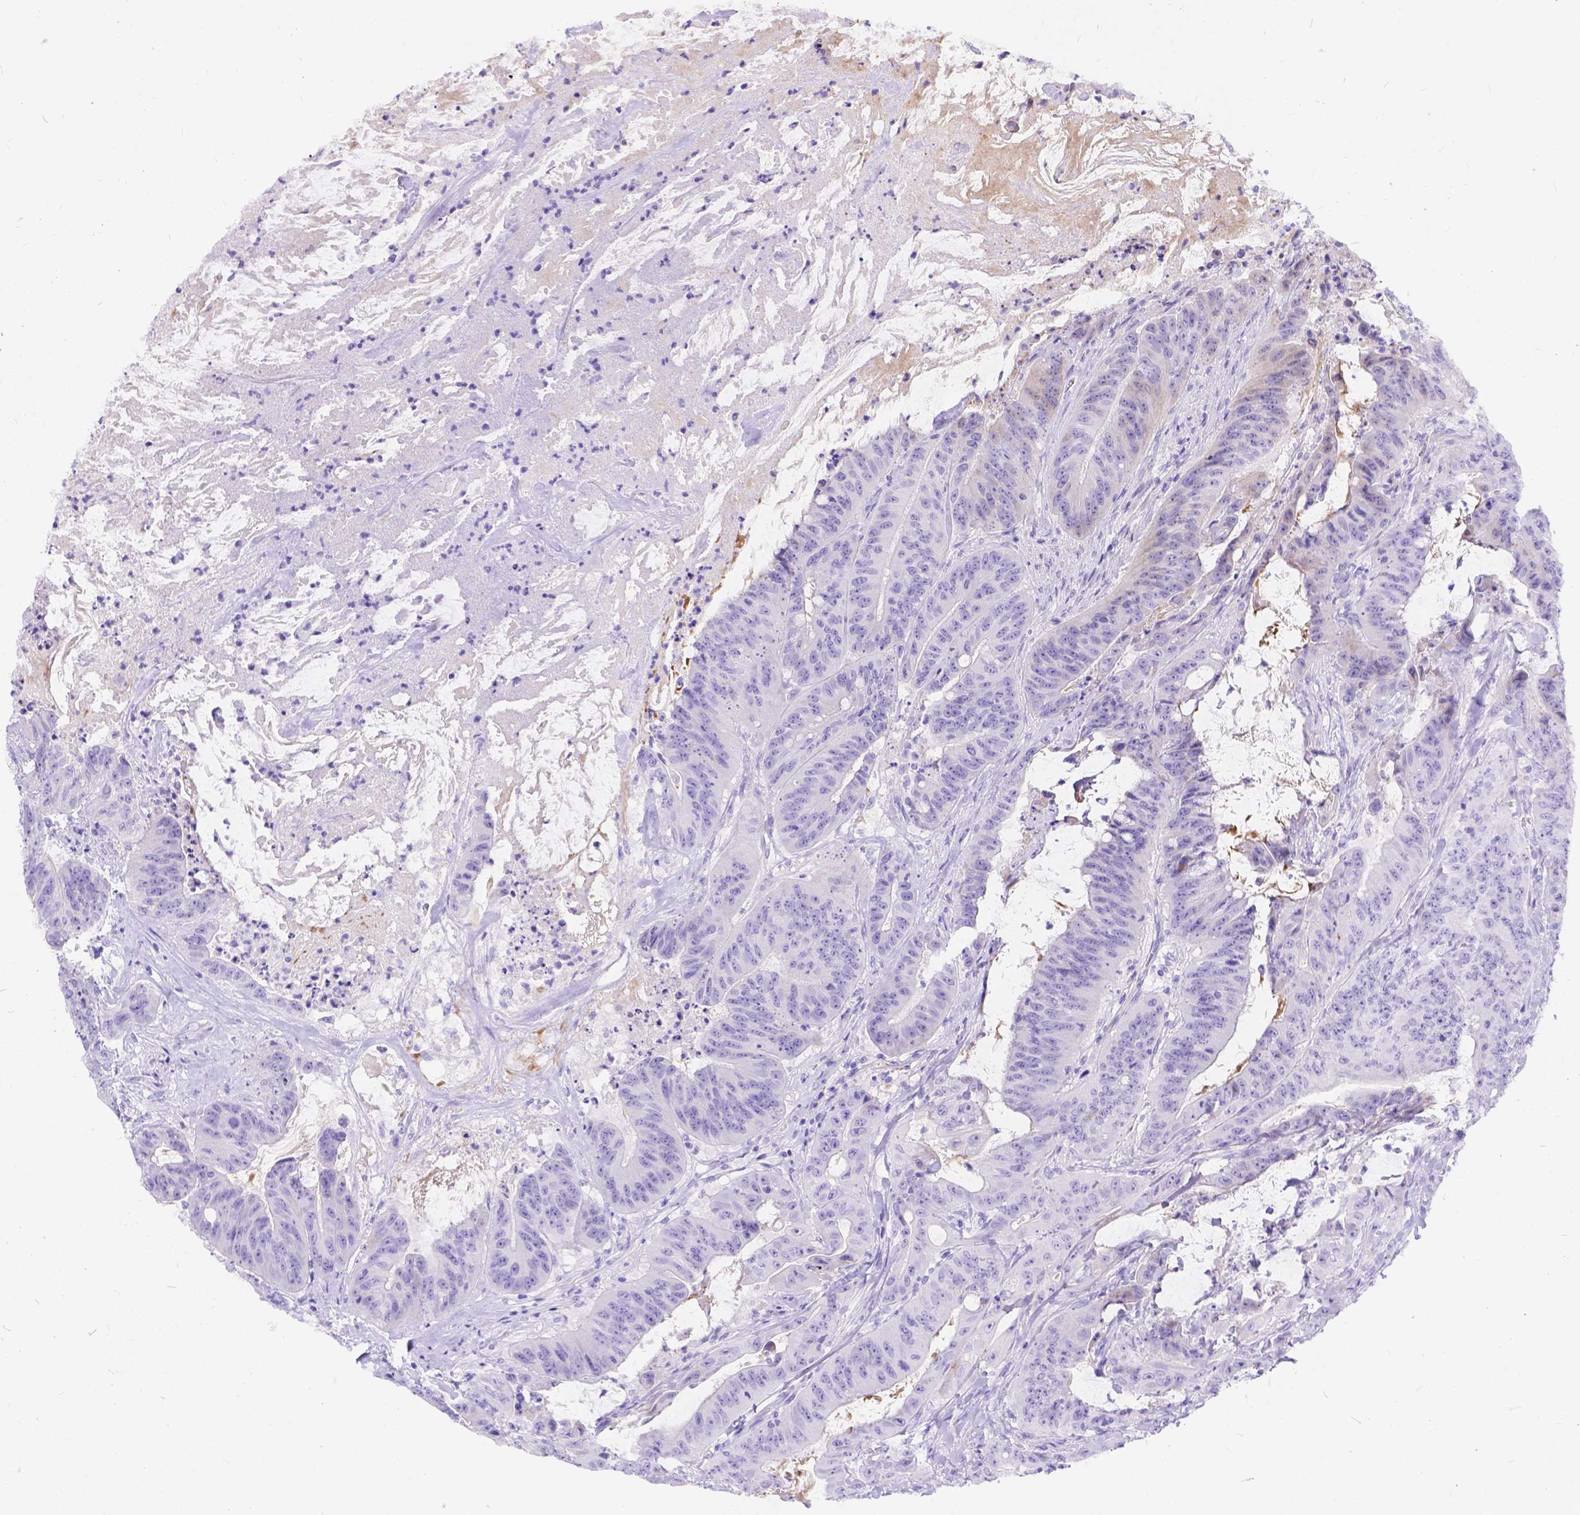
{"staining": {"intensity": "negative", "quantity": "none", "location": "none"}, "tissue": "colorectal cancer", "cell_type": "Tumor cells", "image_type": "cancer", "snomed": [{"axis": "morphology", "description": "Adenocarcinoma, NOS"}, {"axis": "topography", "description": "Colon"}], "caption": "Immunohistochemistry of colorectal cancer shows no staining in tumor cells.", "gene": "KLHL10", "patient": {"sex": "male", "age": 33}}